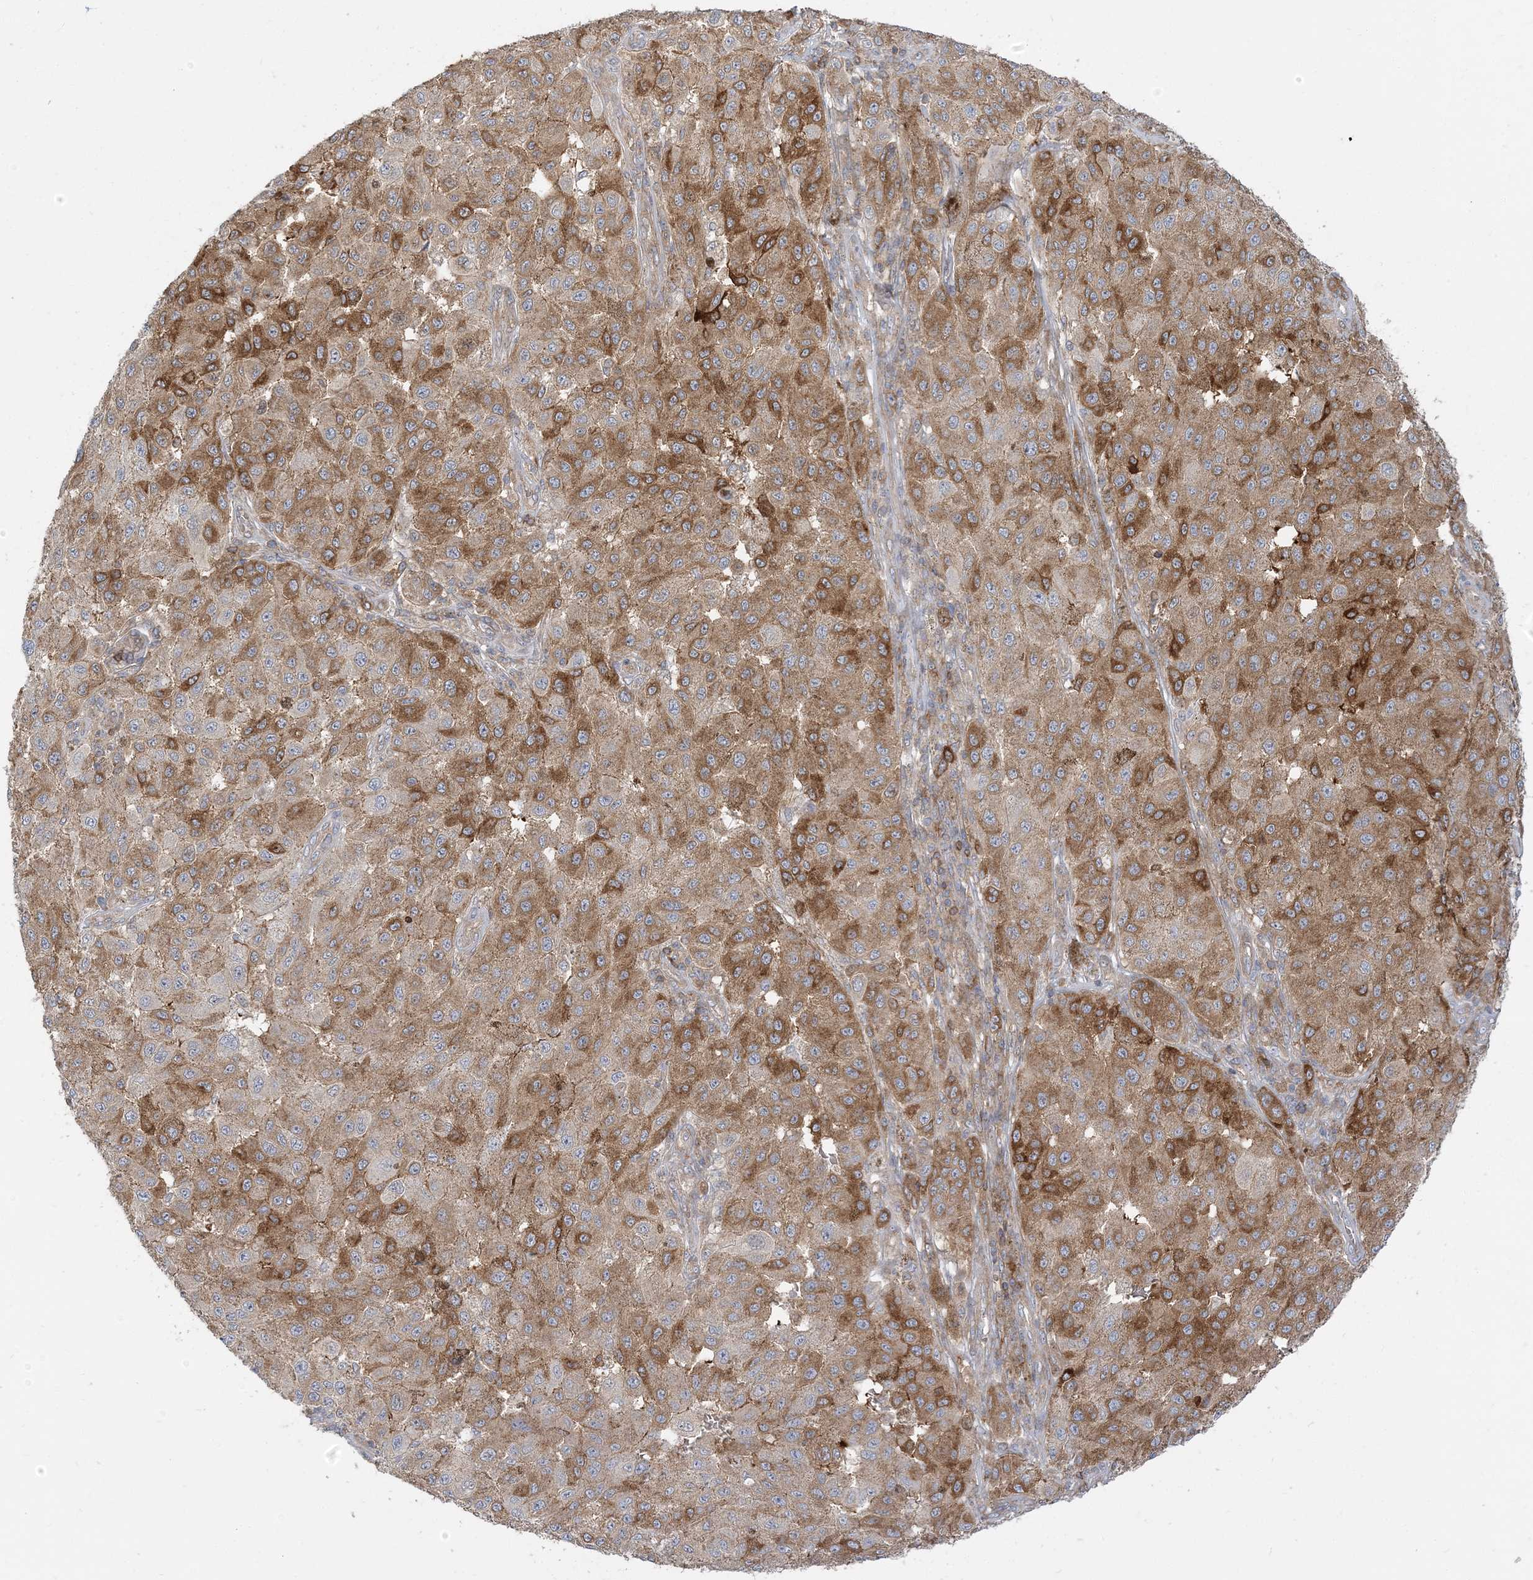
{"staining": {"intensity": "moderate", "quantity": "25%-75%", "location": "cytoplasmic/membranous"}, "tissue": "melanoma", "cell_type": "Tumor cells", "image_type": "cancer", "snomed": [{"axis": "morphology", "description": "Malignant melanoma, NOS"}, {"axis": "topography", "description": "Skin"}], "caption": "Immunohistochemical staining of human malignant melanoma shows medium levels of moderate cytoplasmic/membranous protein positivity in approximately 25%-75% of tumor cells. Nuclei are stained in blue.", "gene": "STAM", "patient": {"sex": "female", "age": 64}}